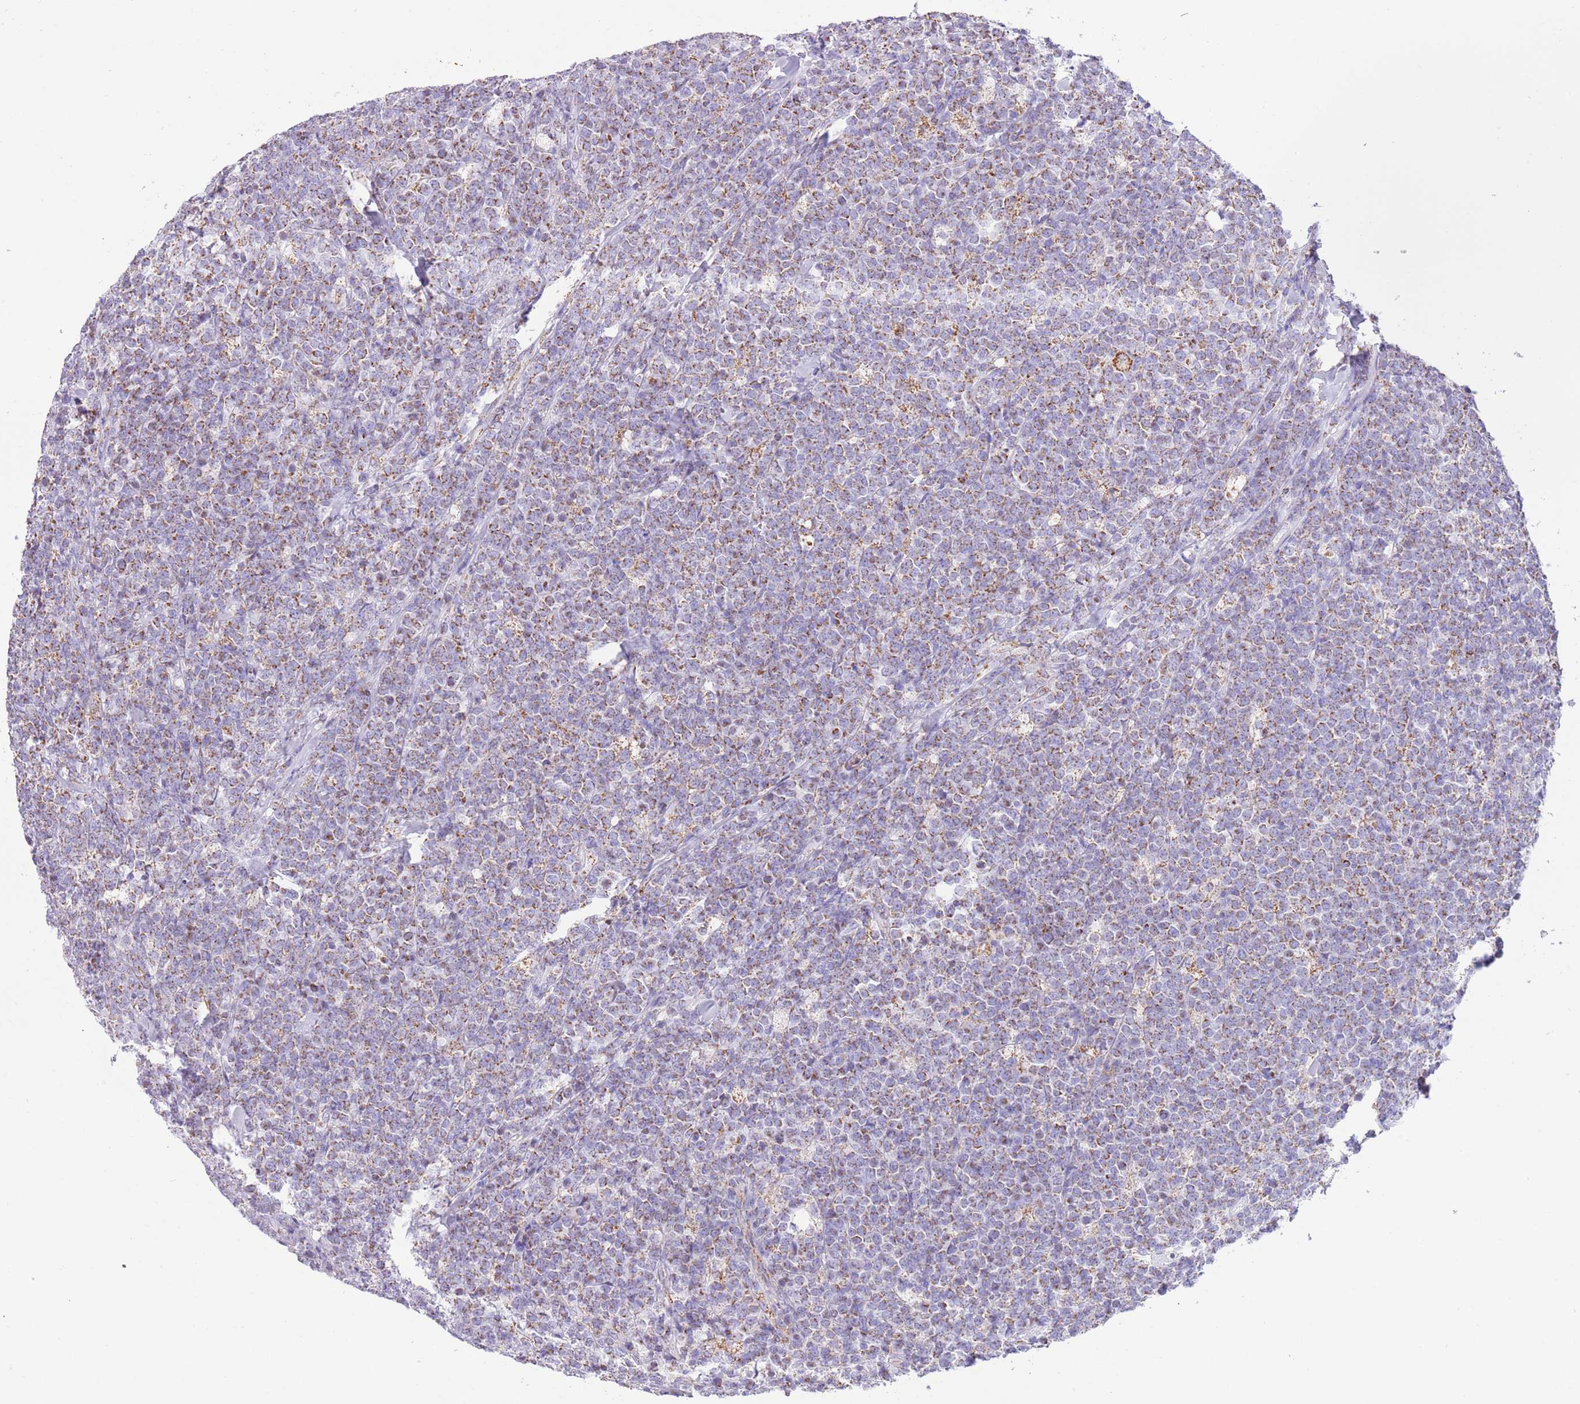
{"staining": {"intensity": "moderate", "quantity": "25%-75%", "location": "cytoplasmic/membranous"}, "tissue": "lymphoma", "cell_type": "Tumor cells", "image_type": "cancer", "snomed": [{"axis": "morphology", "description": "Malignant lymphoma, non-Hodgkin's type, High grade"}, {"axis": "topography", "description": "Small intestine"}], "caption": "Lymphoma stained with a protein marker displays moderate staining in tumor cells.", "gene": "SUCLG2", "patient": {"sex": "male", "age": 8}}